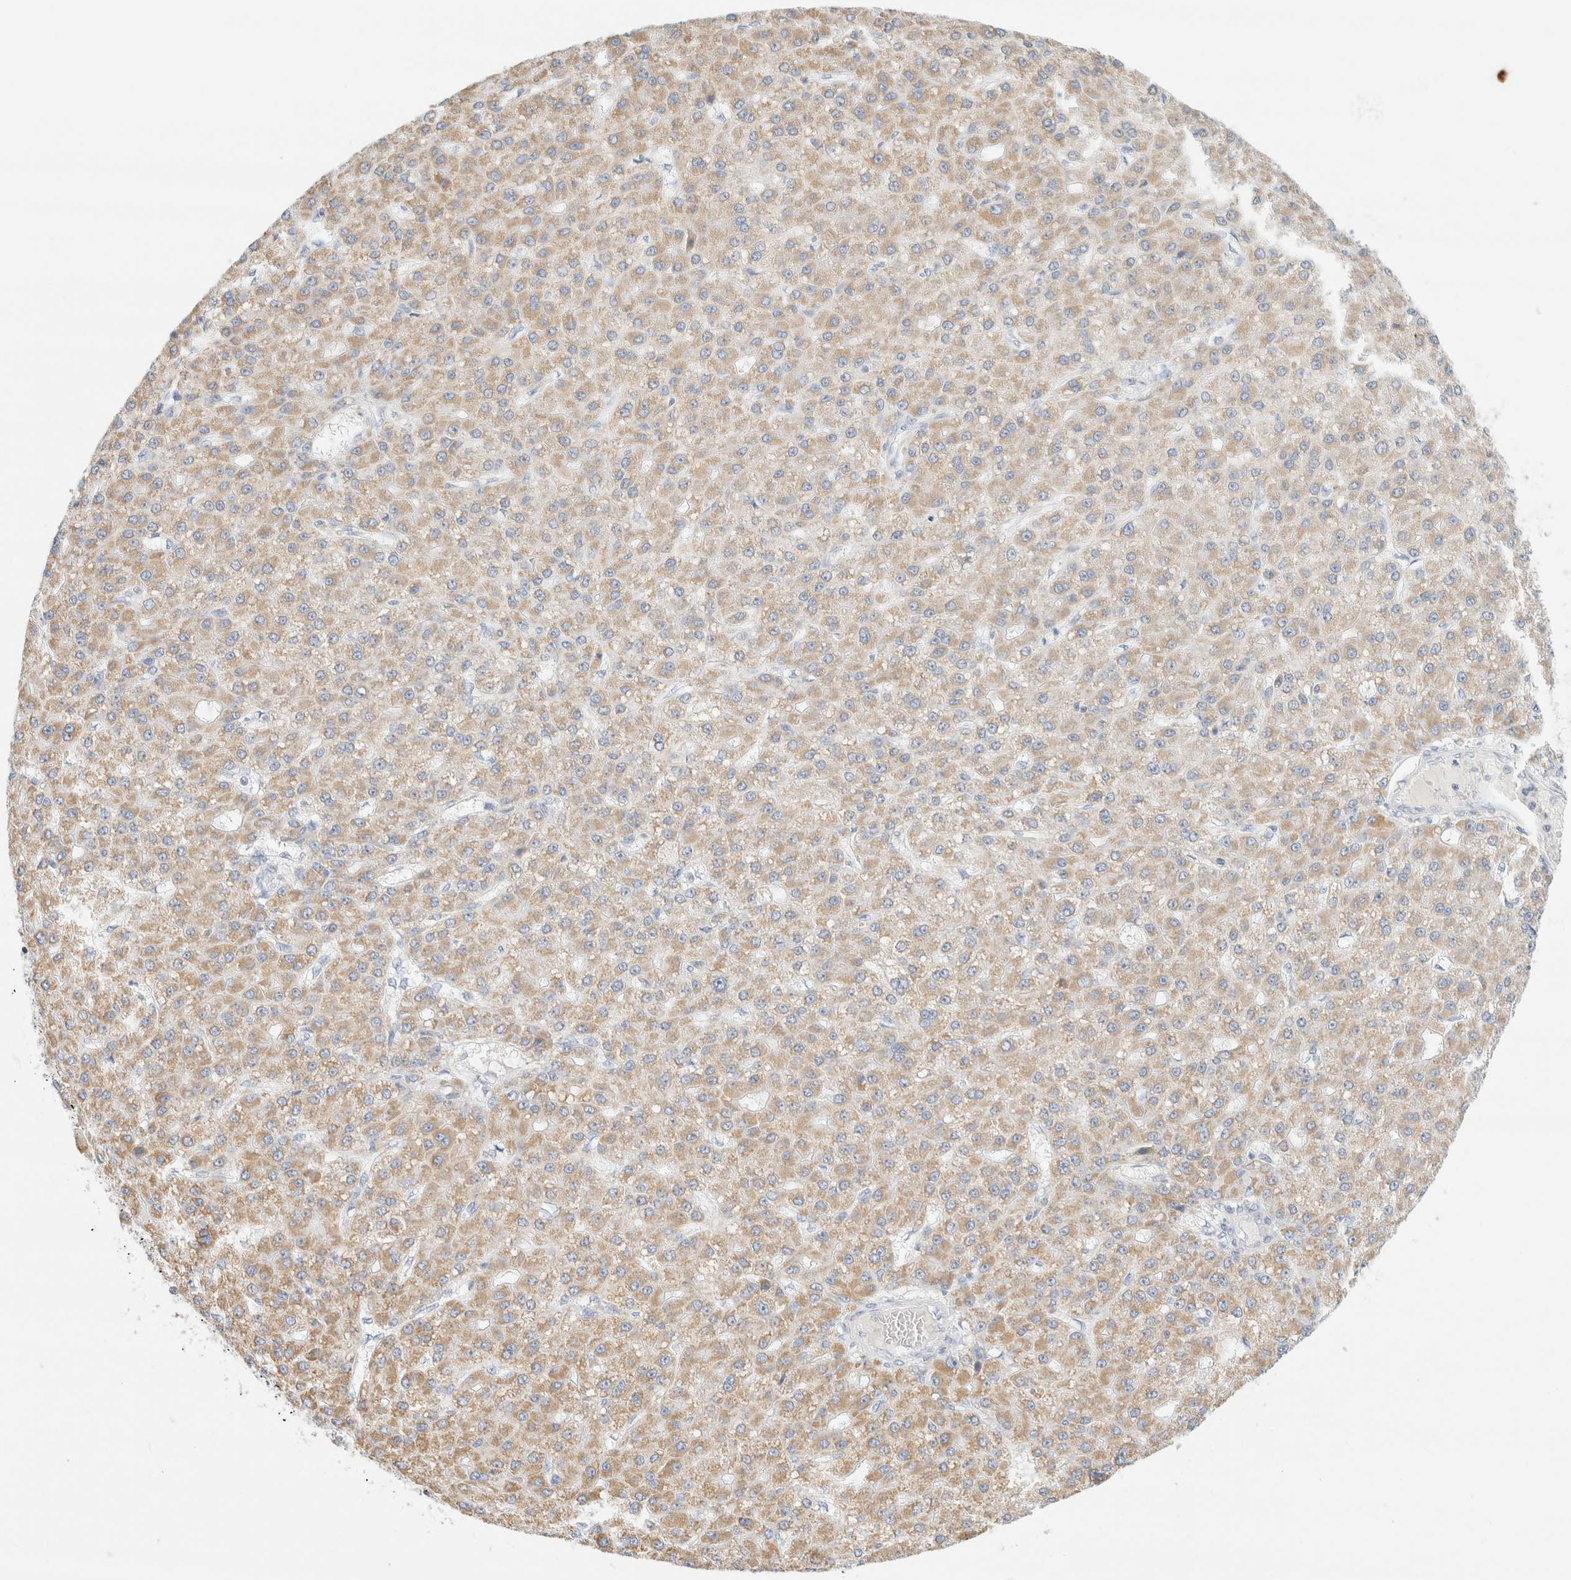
{"staining": {"intensity": "weak", "quantity": ">75%", "location": "cytoplasmic/membranous"}, "tissue": "liver cancer", "cell_type": "Tumor cells", "image_type": "cancer", "snomed": [{"axis": "morphology", "description": "Carcinoma, Hepatocellular, NOS"}, {"axis": "topography", "description": "Liver"}], "caption": "Liver cancer (hepatocellular carcinoma) stained for a protein reveals weak cytoplasmic/membranous positivity in tumor cells.", "gene": "HDHD3", "patient": {"sex": "male", "age": 67}}